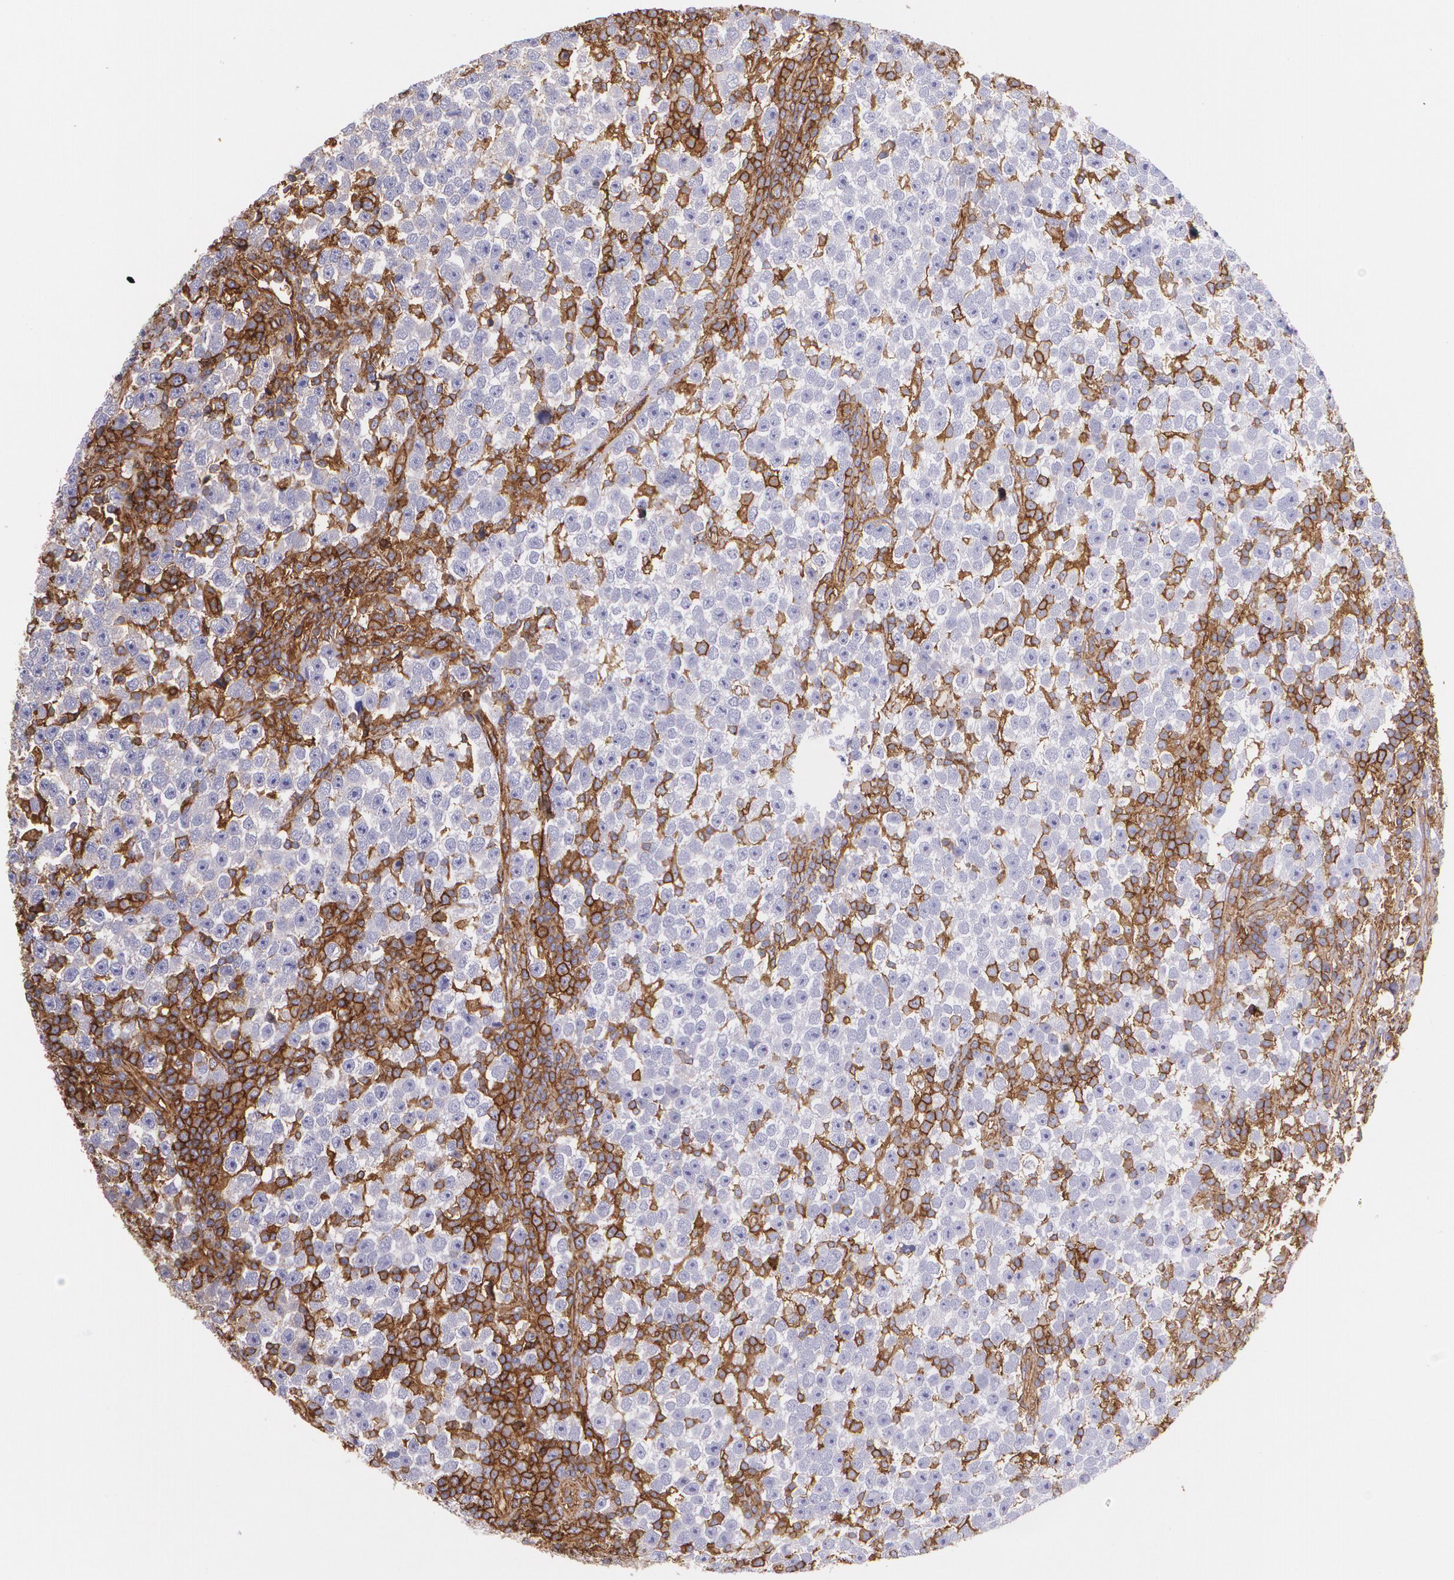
{"staining": {"intensity": "negative", "quantity": "none", "location": "none"}, "tissue": "testis cancer", "cell_type": "Tumor cells", "image_type": "cancer", "snomed": [{"axis": "morphology", "description": "Seminoma, NOS"}, {"axis": "topography", "description": "Testis"}], "caption": "The micrograph shows no significant expression in tumor cells of testis seminoma.", "gene": "B2M", "patient": {"sex": "male", "age": 43}}